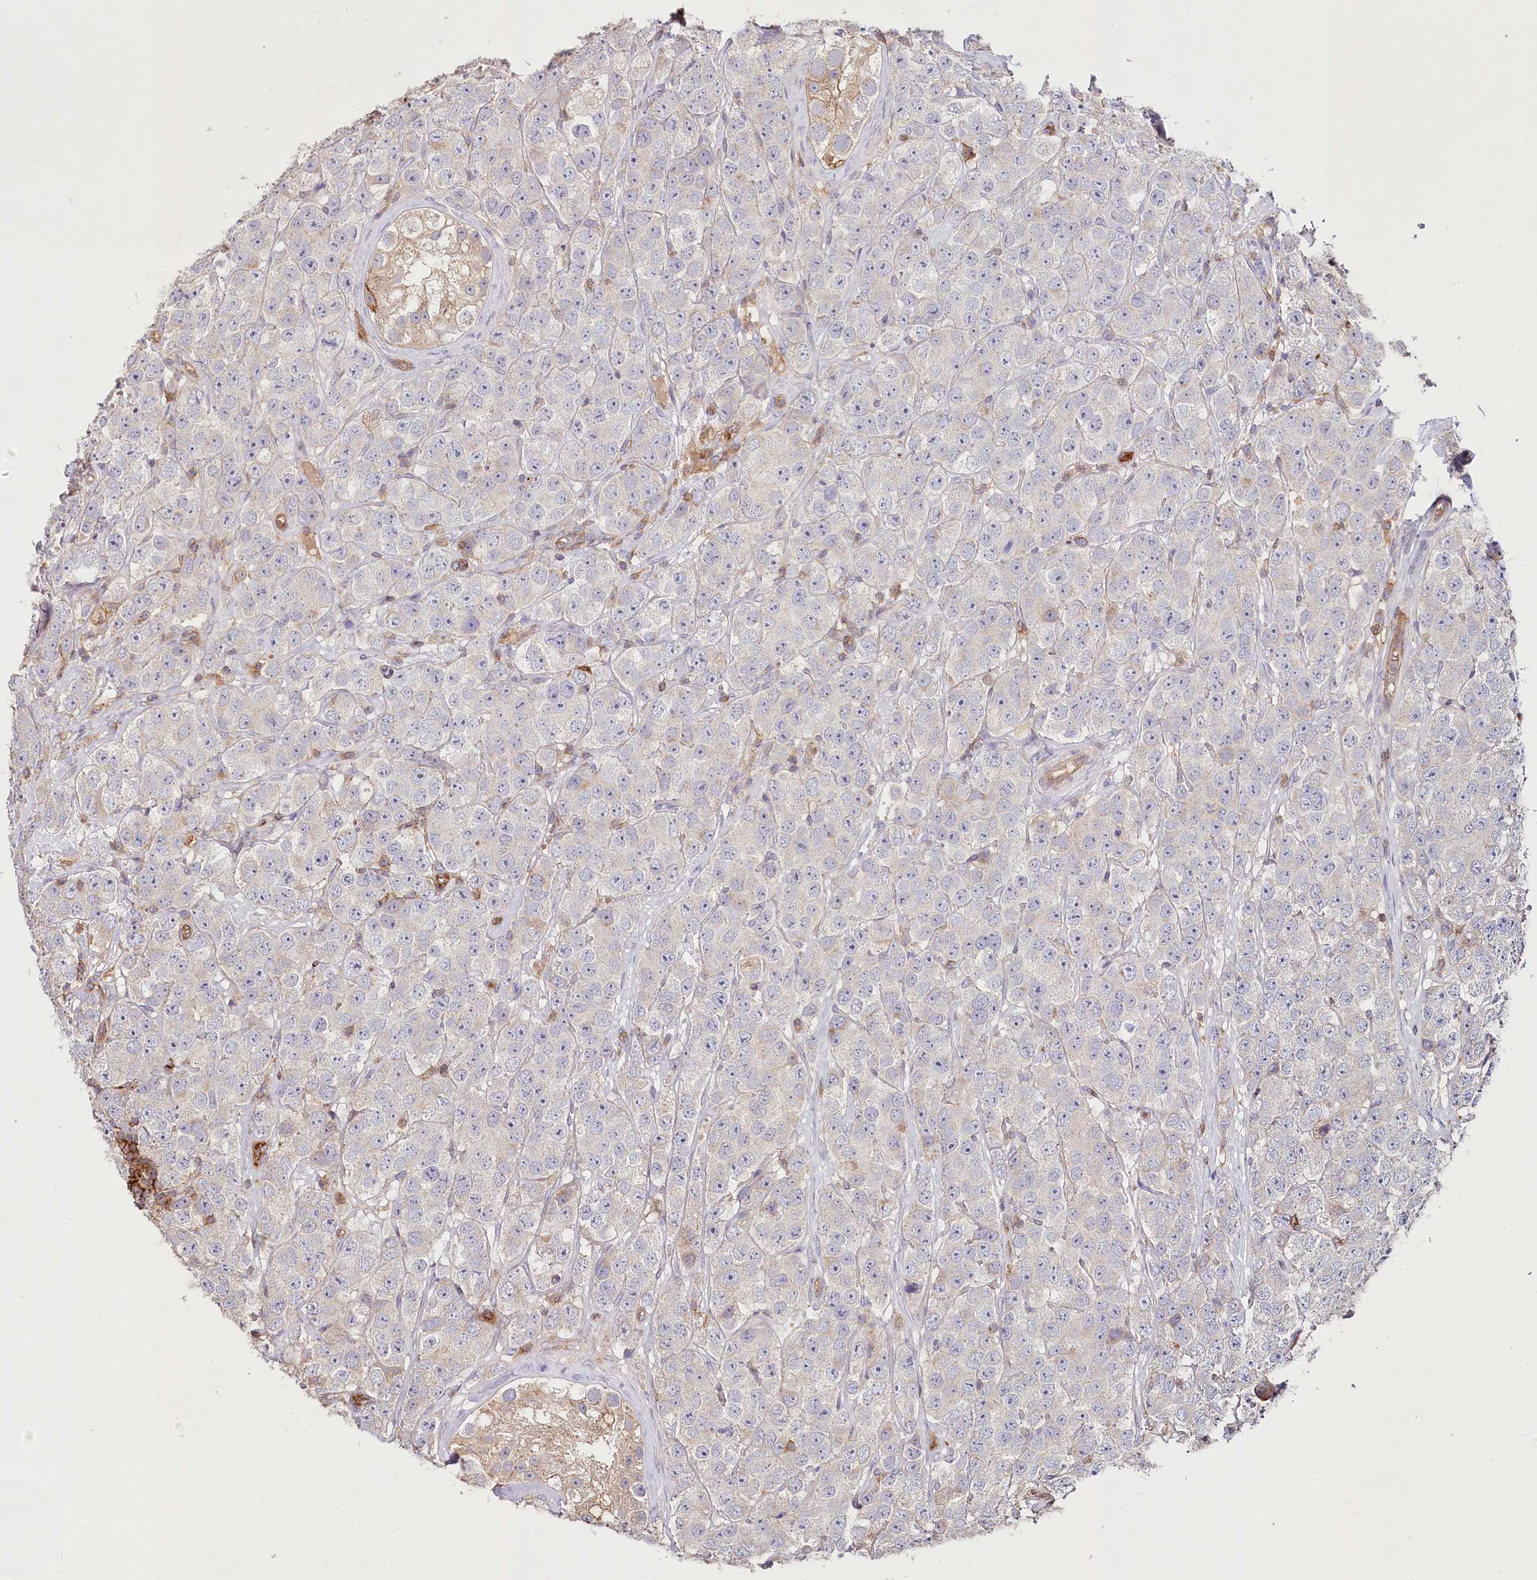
{"staining": {"intensity": "negative", "quantity": "none", "location": "none"}, "tissue": "testis cancer", "cell_type": "Tumor cells", "image_type": "cancer", "snomed": [{"axis": "morphology", "description": "Seminoma, NOS"}, {"axis": "topography", "description": "Testis"}], "caption": "Tumor cells show no significant protein expression in testis seminoma.", "gene": "RBP5", "patient": {"sex": "male", "age": 28}}